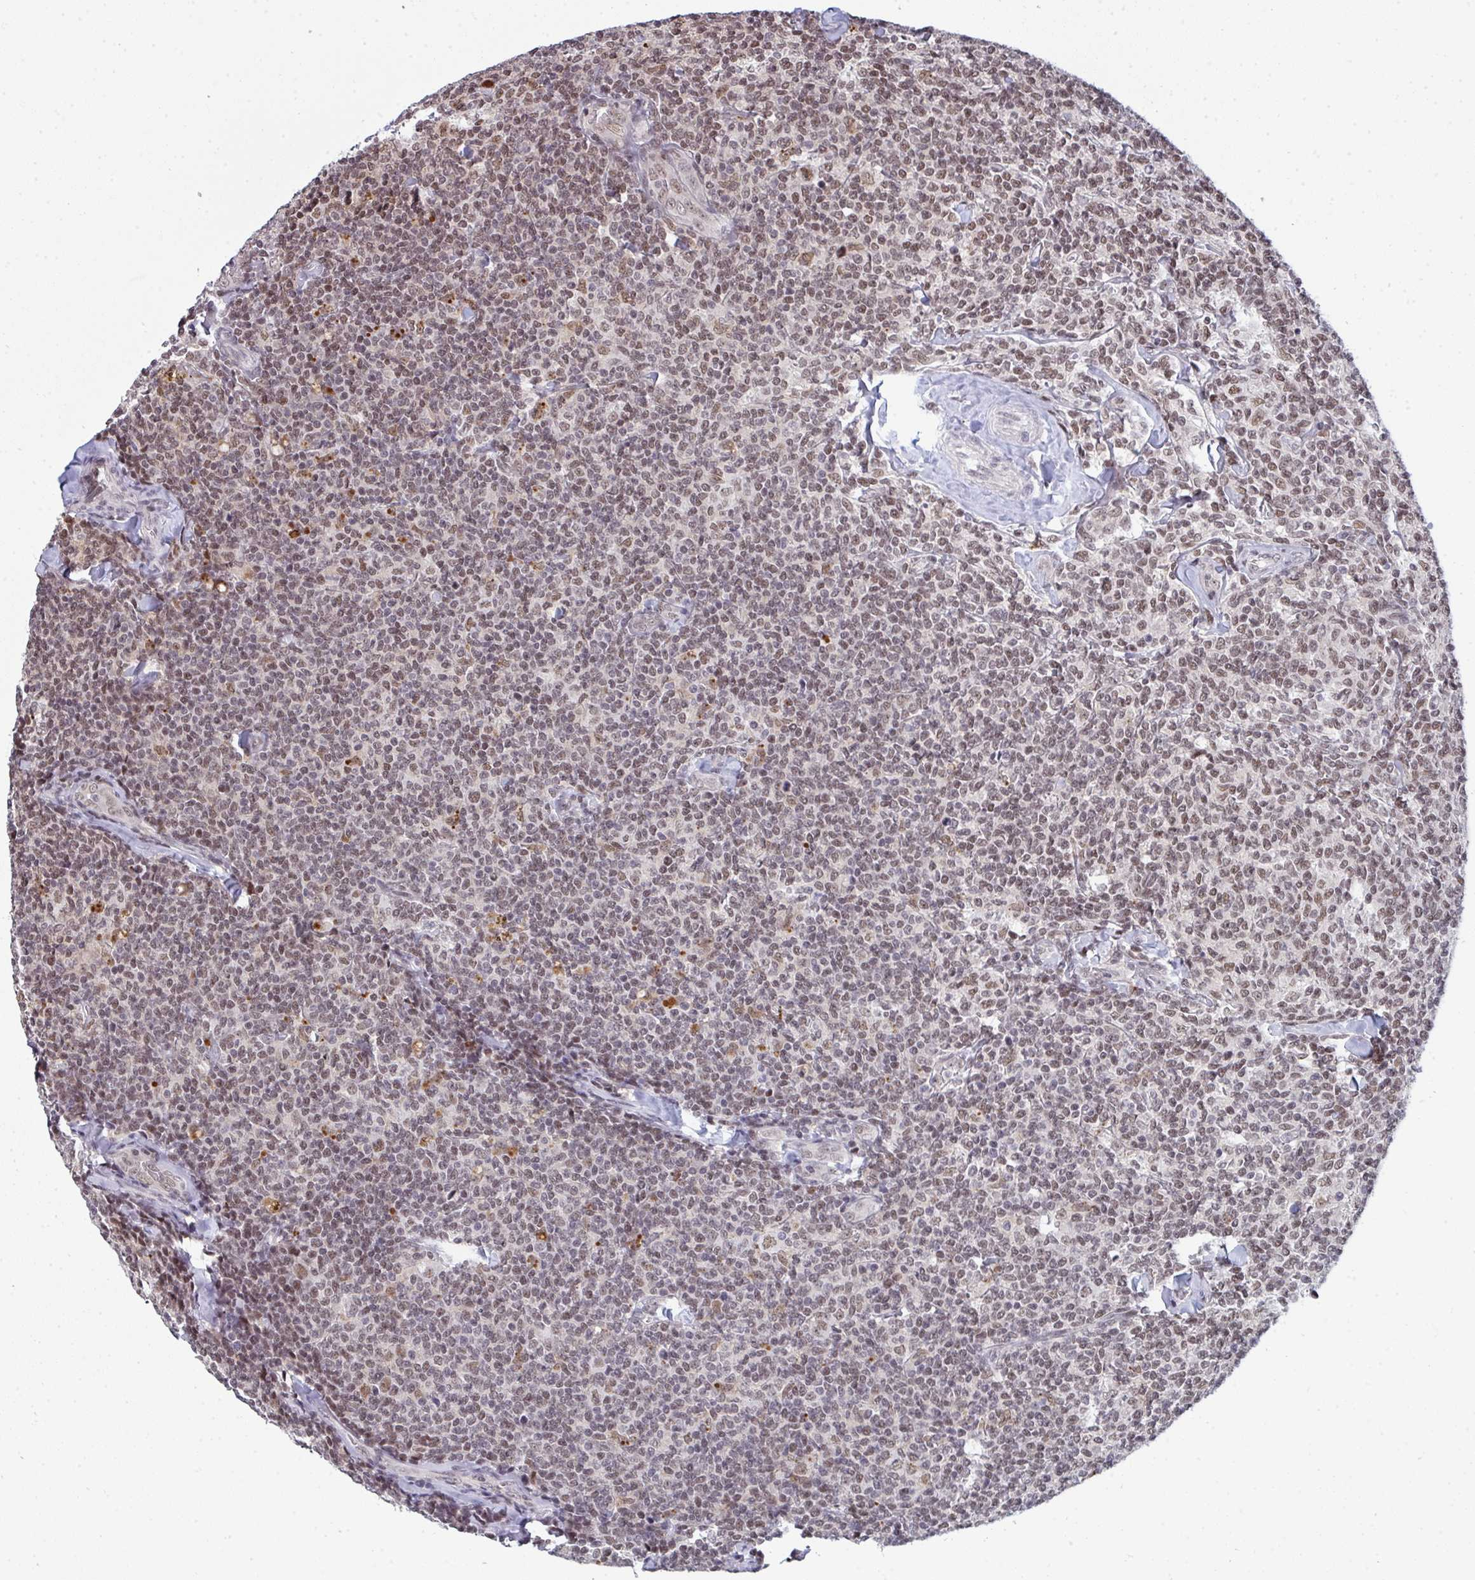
{"staining": {"intensity": "moderate", "quantity": ">75%", "location": "nuclear"}, "tissue": "lymphoma", "cell_type": "Tumor cells", "image_type": "cancer", "snomed": [{"axis": "morphology", "description": "Malignant lymphoma, non-Hodgkin's type, Low grade"}, {"axis": "topography", "description": "Lymph node"}], "caption": "Tumor cells demonstrate medium levels of moderate nuclear expression in approximately >75% of cells in human malignant lymphoma, non-Hodgkin's type (low-grade).", "gene": "ATF1", "patient": {"sex": "female", "age": 56}}